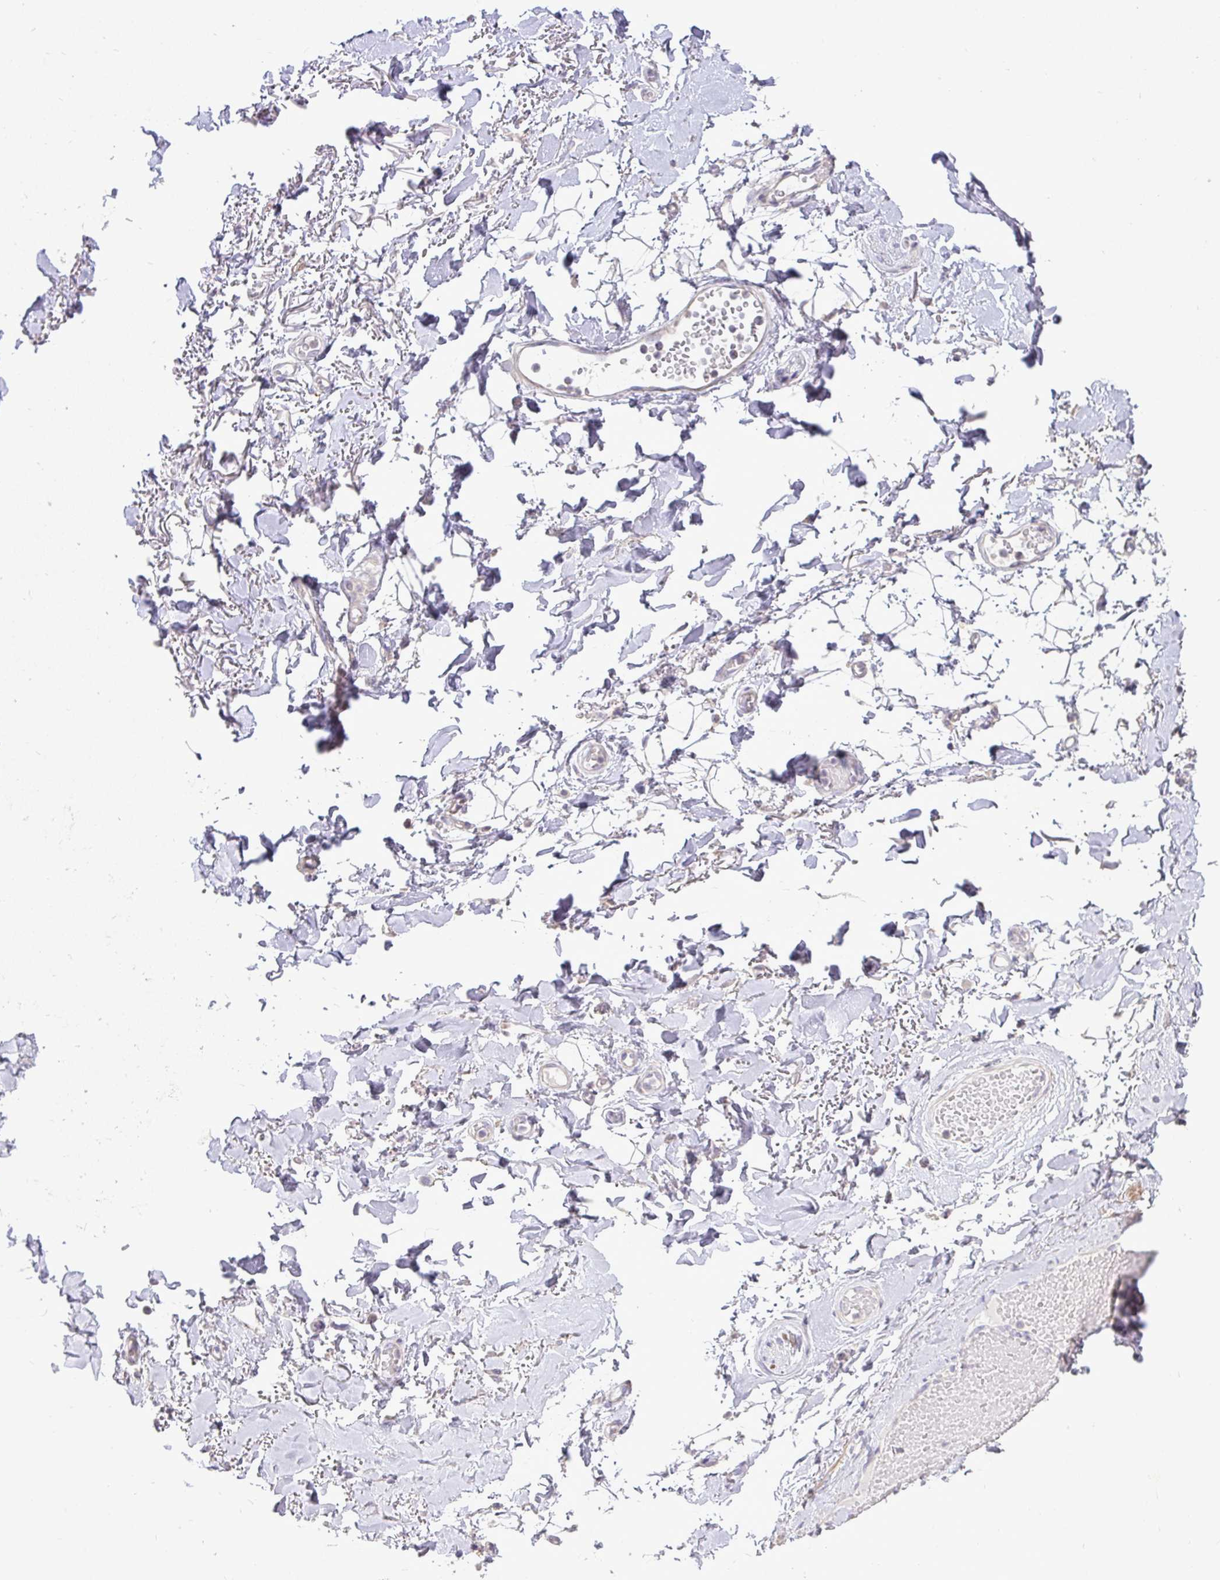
{"staining": {"intensity": "negative", "quantity": "none", "location": "none"}, "tissue": "adipose tissue", "cell_type": "Adipocytes", "image_type": "normal", "snomed": [{"axis": "morphology", "description": "Normal tissue, NOS"}, {"axis": "topography", "description": "Anal"}, {"axis": "topography", "description": "Peripheral nerve tissue"}], "caption": "Normal adipose tissue was stained to show a protein in brown. There is no significant expression in adipocytes. (DAB IHC, high magnification).", "gene": "STRIP1", "patient": {"sex": "male", "age": 78}}